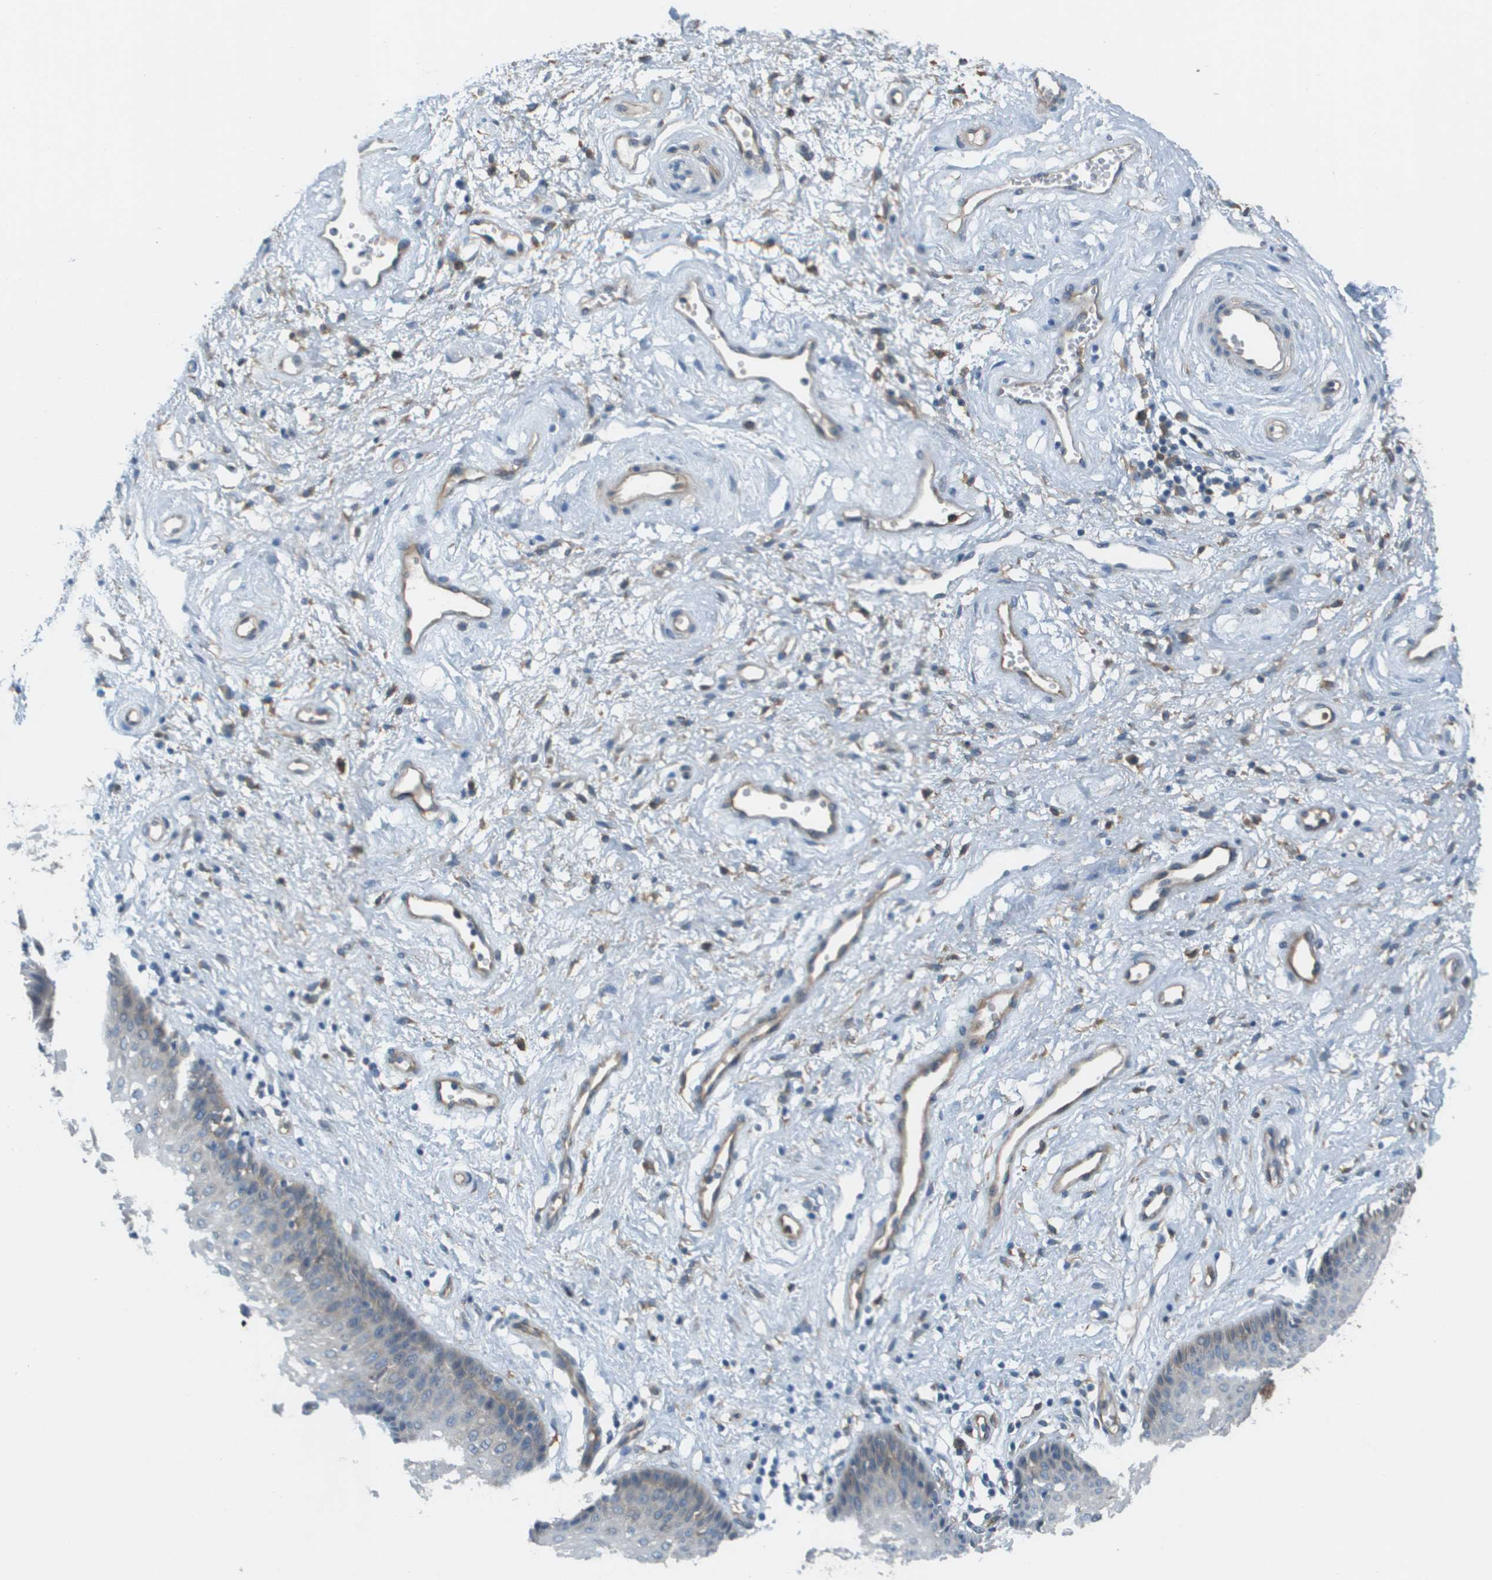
{"staining": {"intensity": "weak", "quantity": "<25%", "location": "cytoplasmic/membranous"}, "tissue": "vagina", "cell_type": "Squamous epithelial cells", "image_type": "normal", "snomed": [{"axis": "morphology", "description": "Normal tissue, NOS"}, {"axis": "topography", "description": "Vagina"}], "caption": "A photomicrograph of human vagina is negative for staining in squamous epithelial cells. (Stains: DAB (3,3'-diaminobenzidine) IHC with hematoxylin counter stain, Microscopy: brightfield microscopy at high magnification).", "gene": "CORO1B", "patient": {"sex": "female", "age": 34}}